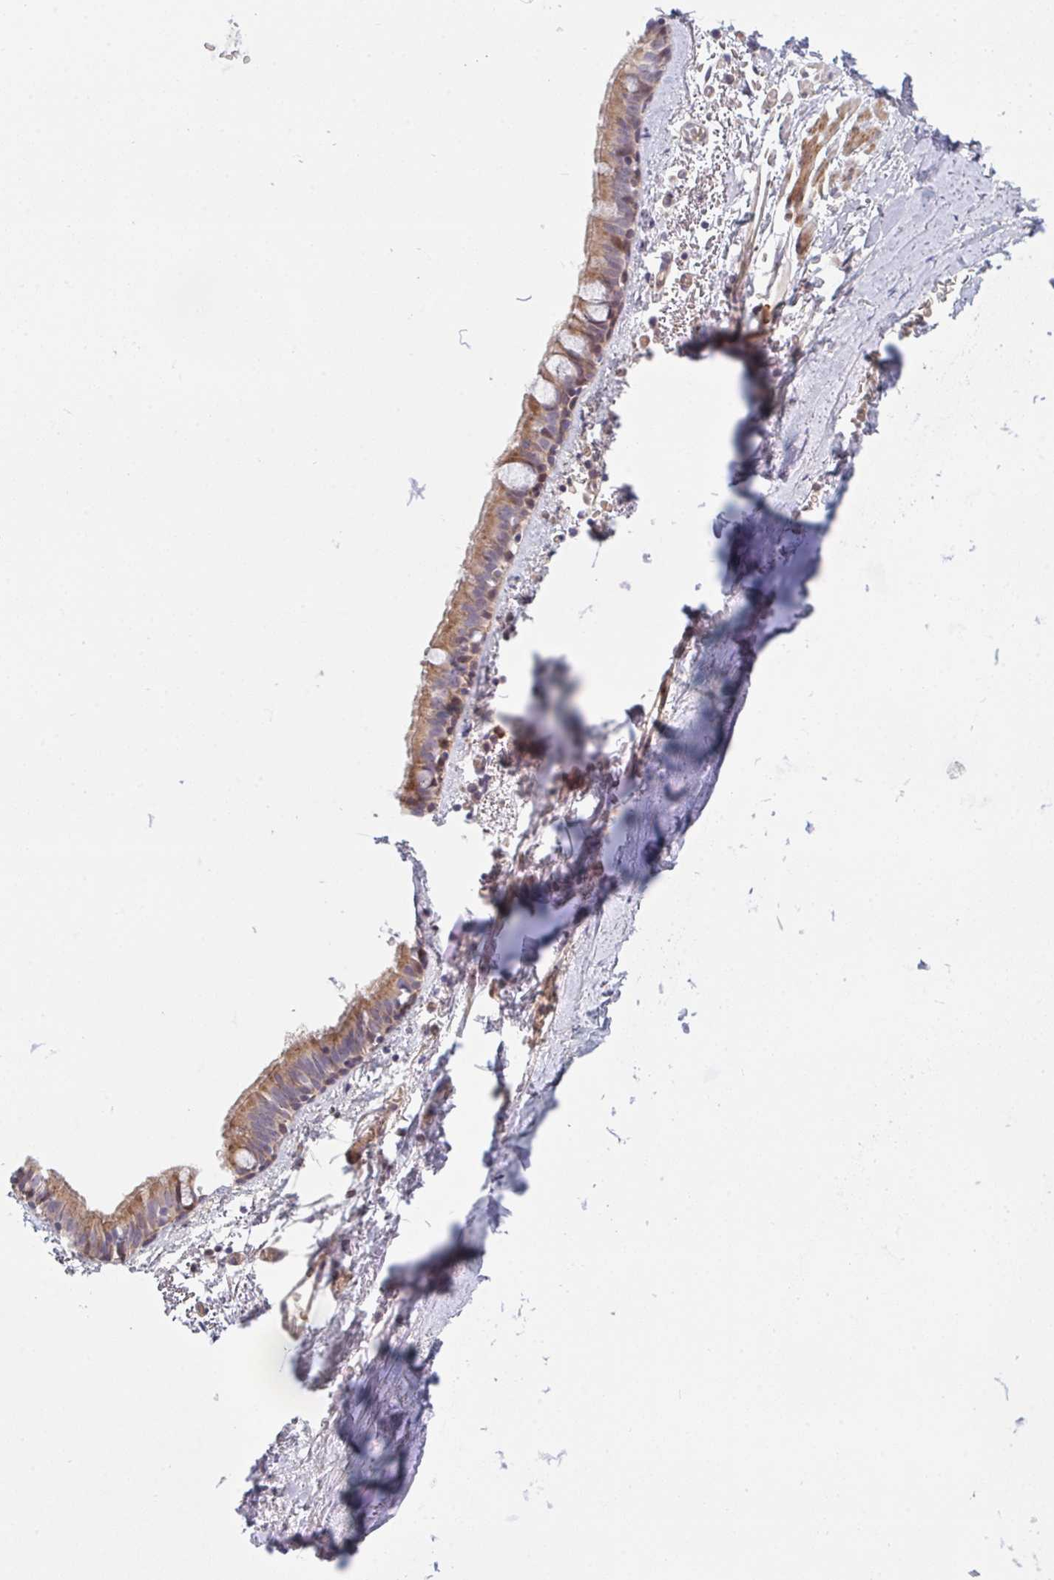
{"staining": {"intensity": "negative", "quantity": "none", "location": "none"}, "tissue": "soft tissue", "cell_type": "Chondrocytes", "image_type": "normal", "snomed": [{"axis": "morphology", "description": "Normal tissue, NOS"}, {"axis": "topography", "description": "Cartilage tissue"}, {"axis": "topography", "description": "Bronchus"}, {"axis": "topography", "description": "Peripheral nerve tissue"}], "caption": "DAB immunohistochemical staining of normal soft tissue reveals no significant expression in chondrocytes.", "gene": "TNFSF4", "patient": {"sex": "male", "age": 67}}